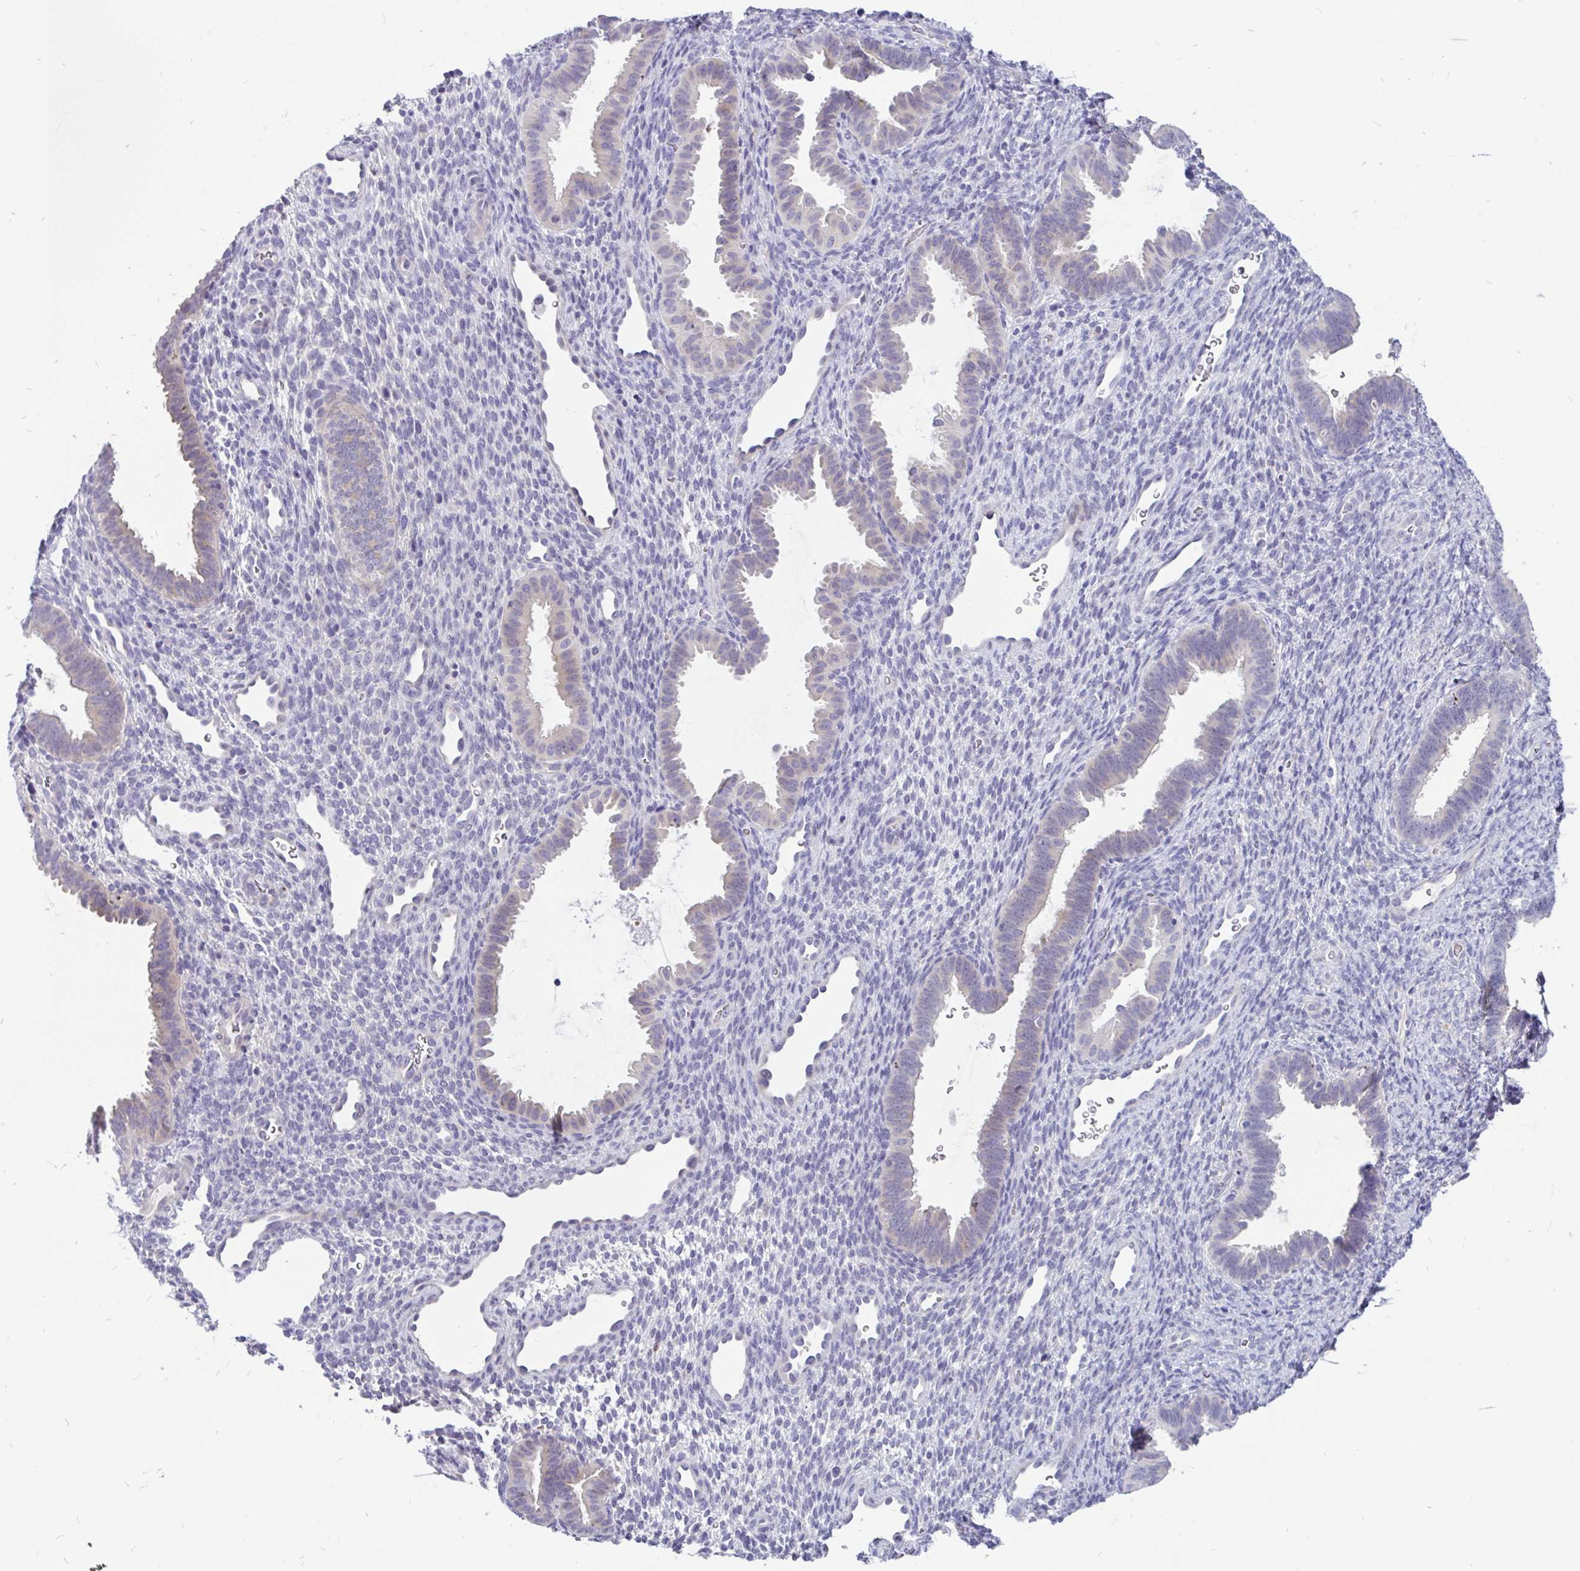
{"staining": {"intensity": "negative", "quantity": "none", "location": "none"}, "tissue": "endometrium", "cell_type": "Cells in endometrial stroma", "image_type": "normal", "snomed": [{"axis": "morphology", "description": "Normal tissue, NOS"}, {"axis": "topography", "description": "Endometrium"}], "caption": "There is no significant expression in cells in endometrial stroma of endometrium.", "gene": "KIAA2013", "patient": {"sex": "female", "age": 34}}